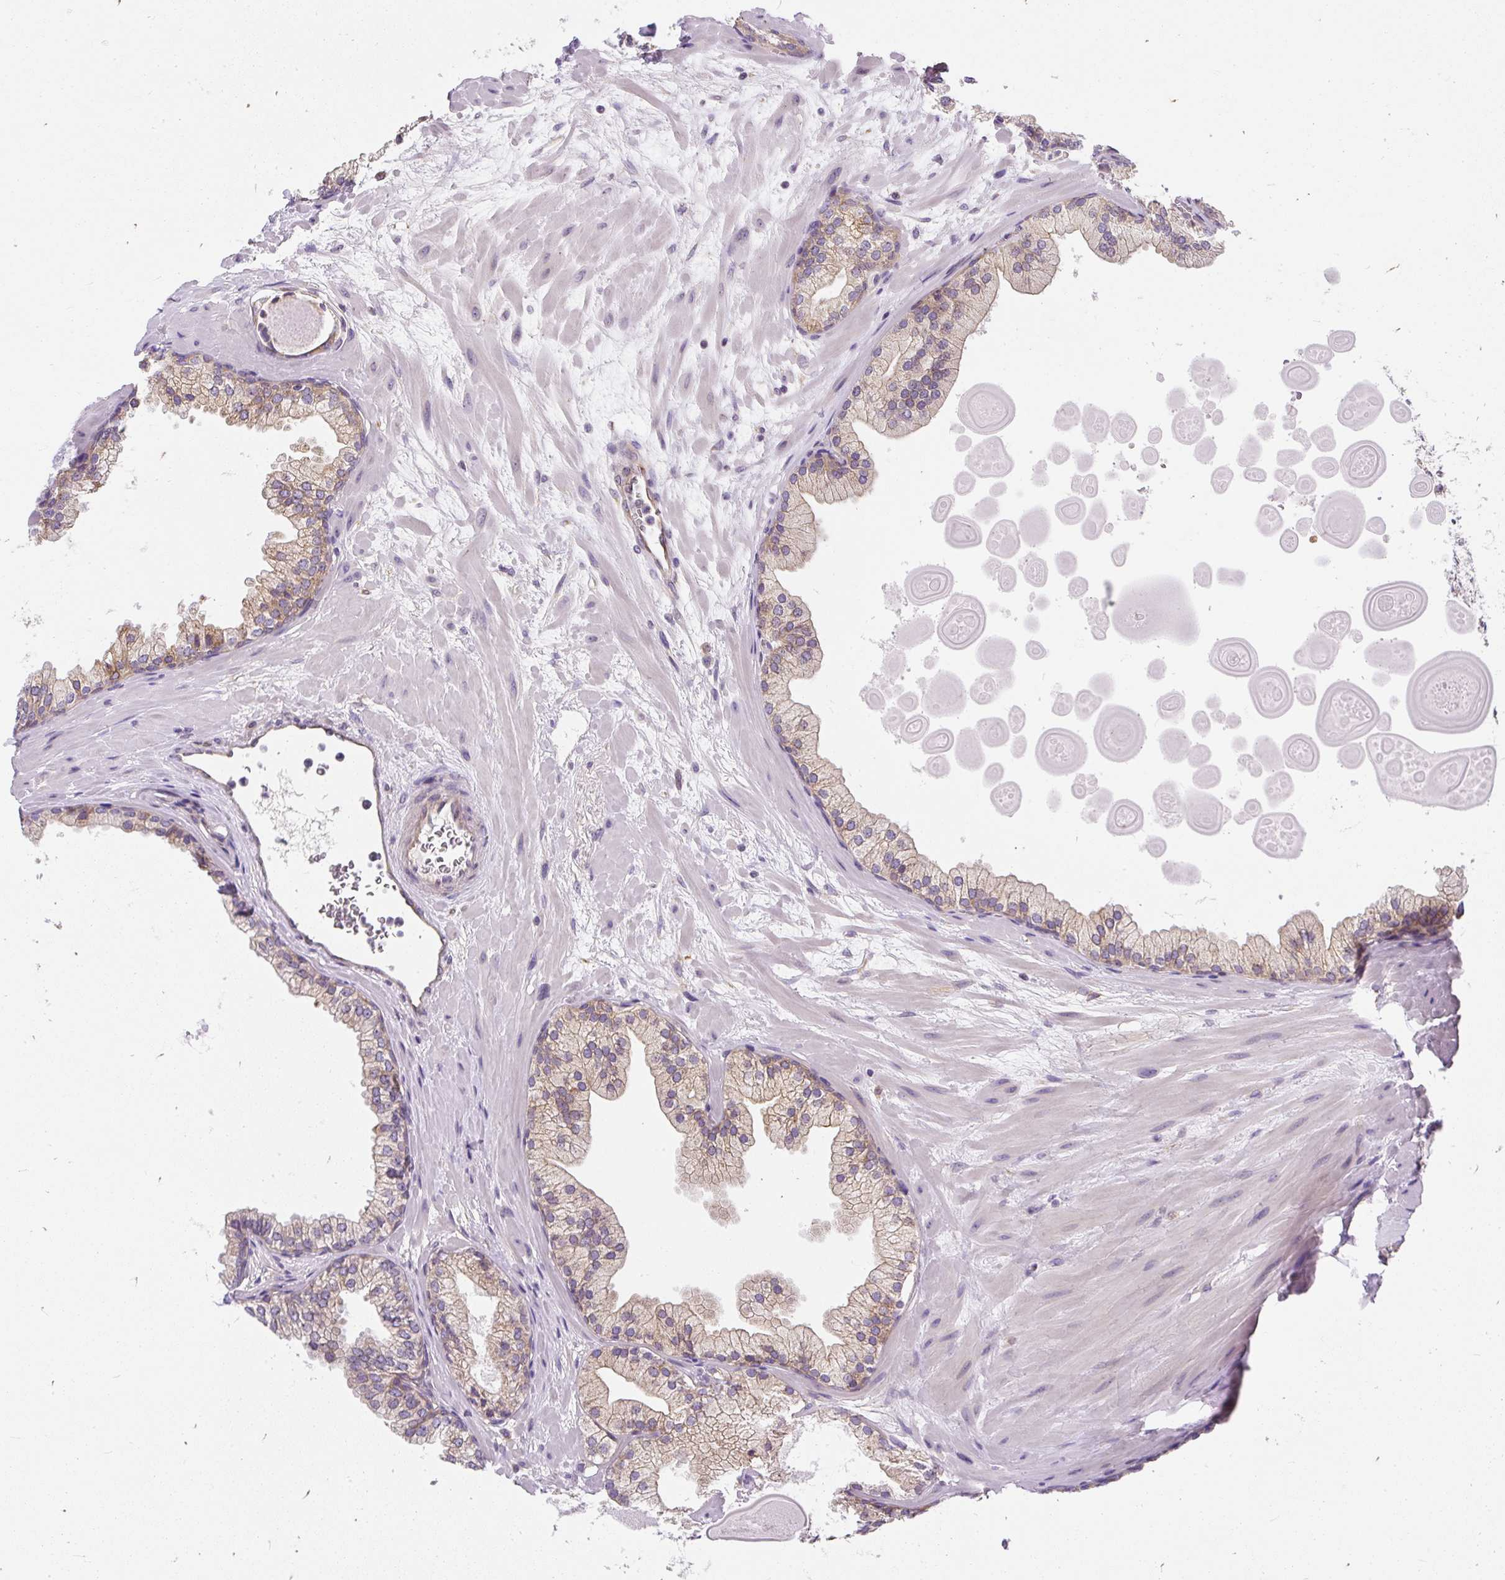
{"staining": {"intensity": "moderate", "quantity": ">75%", "location": "cytoplasmic/membranous"}, "tissue": "prostate", "cell_type": "Glandular cells", "image_type": "normal", "snomed": [{"axis": "morphology", "description": "Normal tissue, NOS"}, {"axis": "topography", "description": "Prostate"}, {"axis": "topography", "description": "Peripheral nerve tissue"}], "caption": "IHC histopathology image of normal prostate: prostate stained using immunohistochemistry shows medium levels of moderate protein expression localized specifically in the cytoplasmic/membranous of glandular cells, appearing as a cytoplasmic/membranous brown color.", "gene": "CYP20A1", "patient": {"sex": "male", "age": 61}}